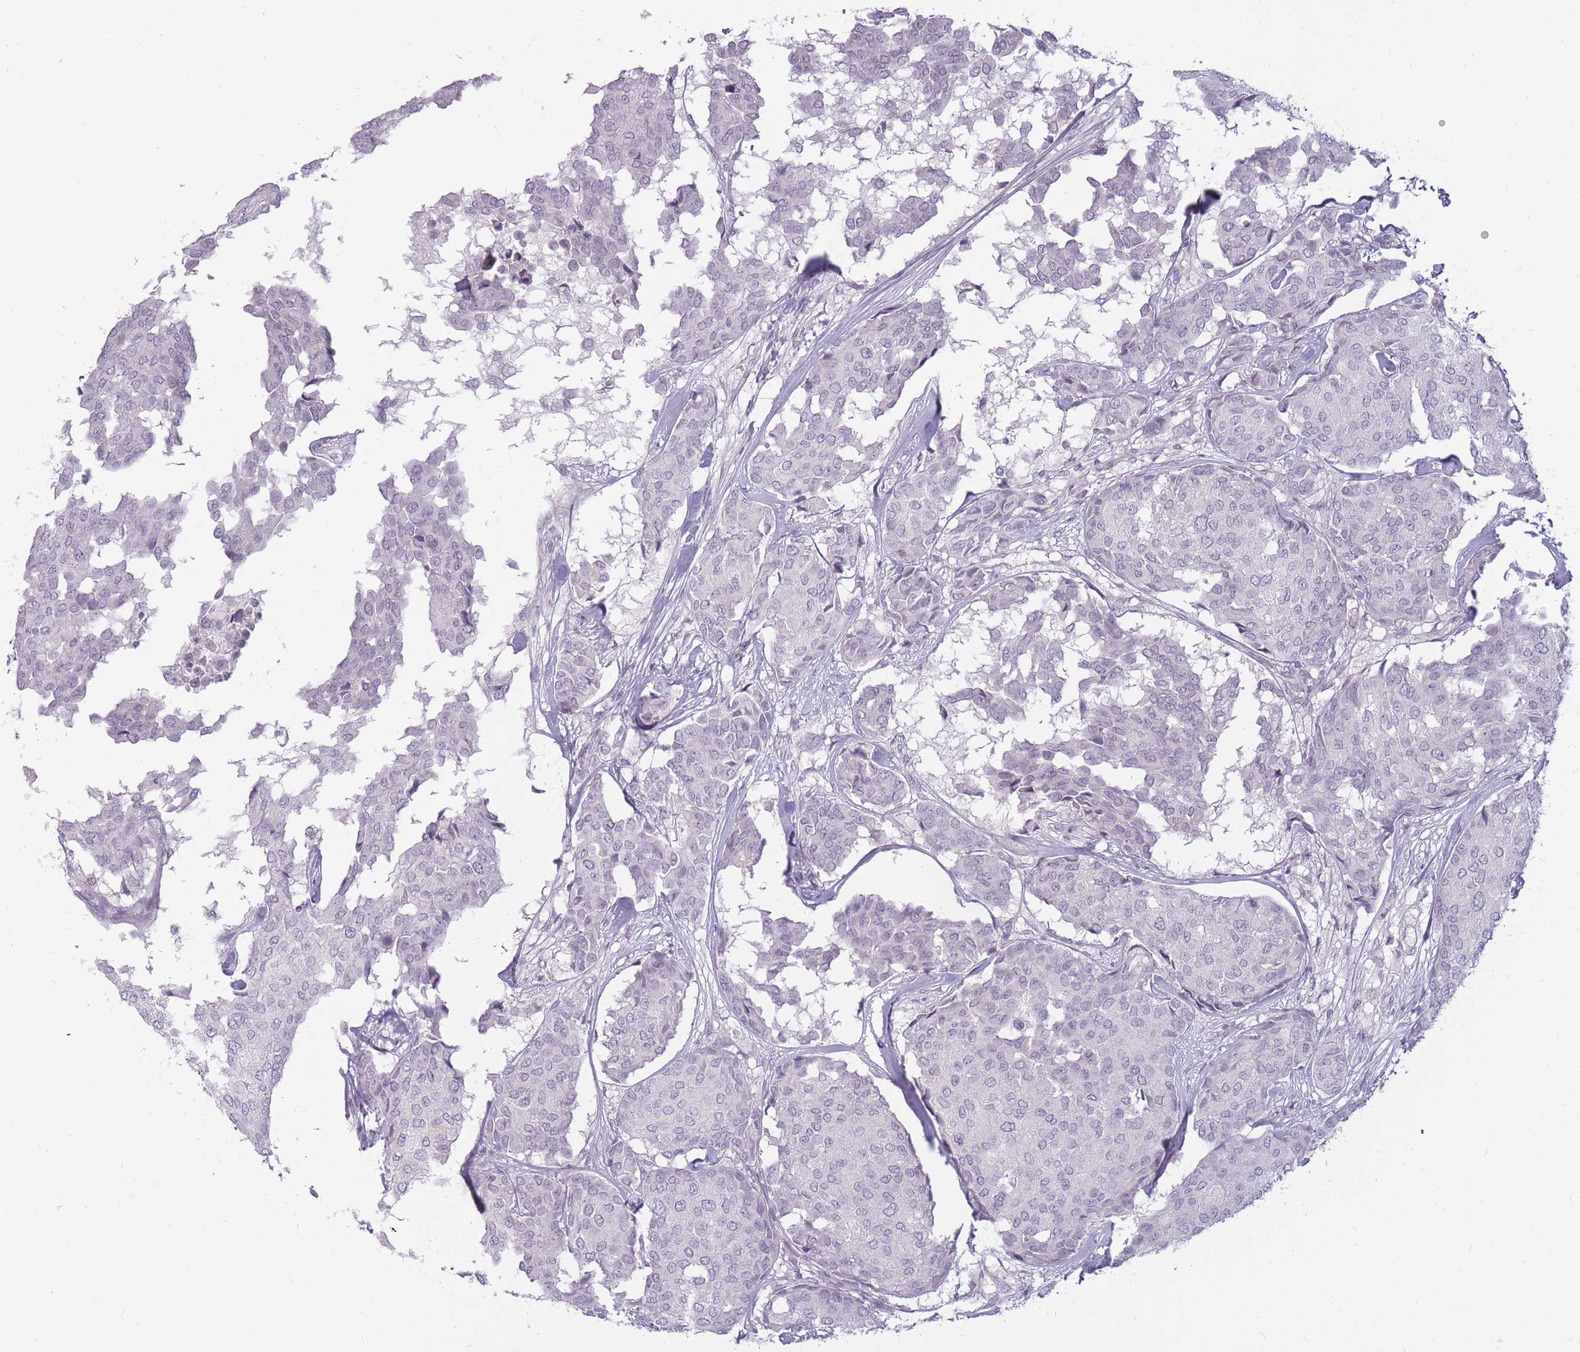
{"staining": {"intensity": "negative", "quantity": "none", "location": "none"}, "tissue": "breast cancer", "cell_type": "Tumor cells", "image_type": "cancer", "snomed": [{"axis": "morphology", "description": "Duct carcinoma"}, {"axis": "topography", "description": "Breast"}], "caption": "Immunohistochemical staining of human breast infiltrating ductal carcinoma exhibits no significant expression in tumor cells. (DAB (3,3'-diaminobenzidine) immunohistochemistry, high magnification).", "gene": "POMZP3", "patient": {"sex": "female", "age": 75}}